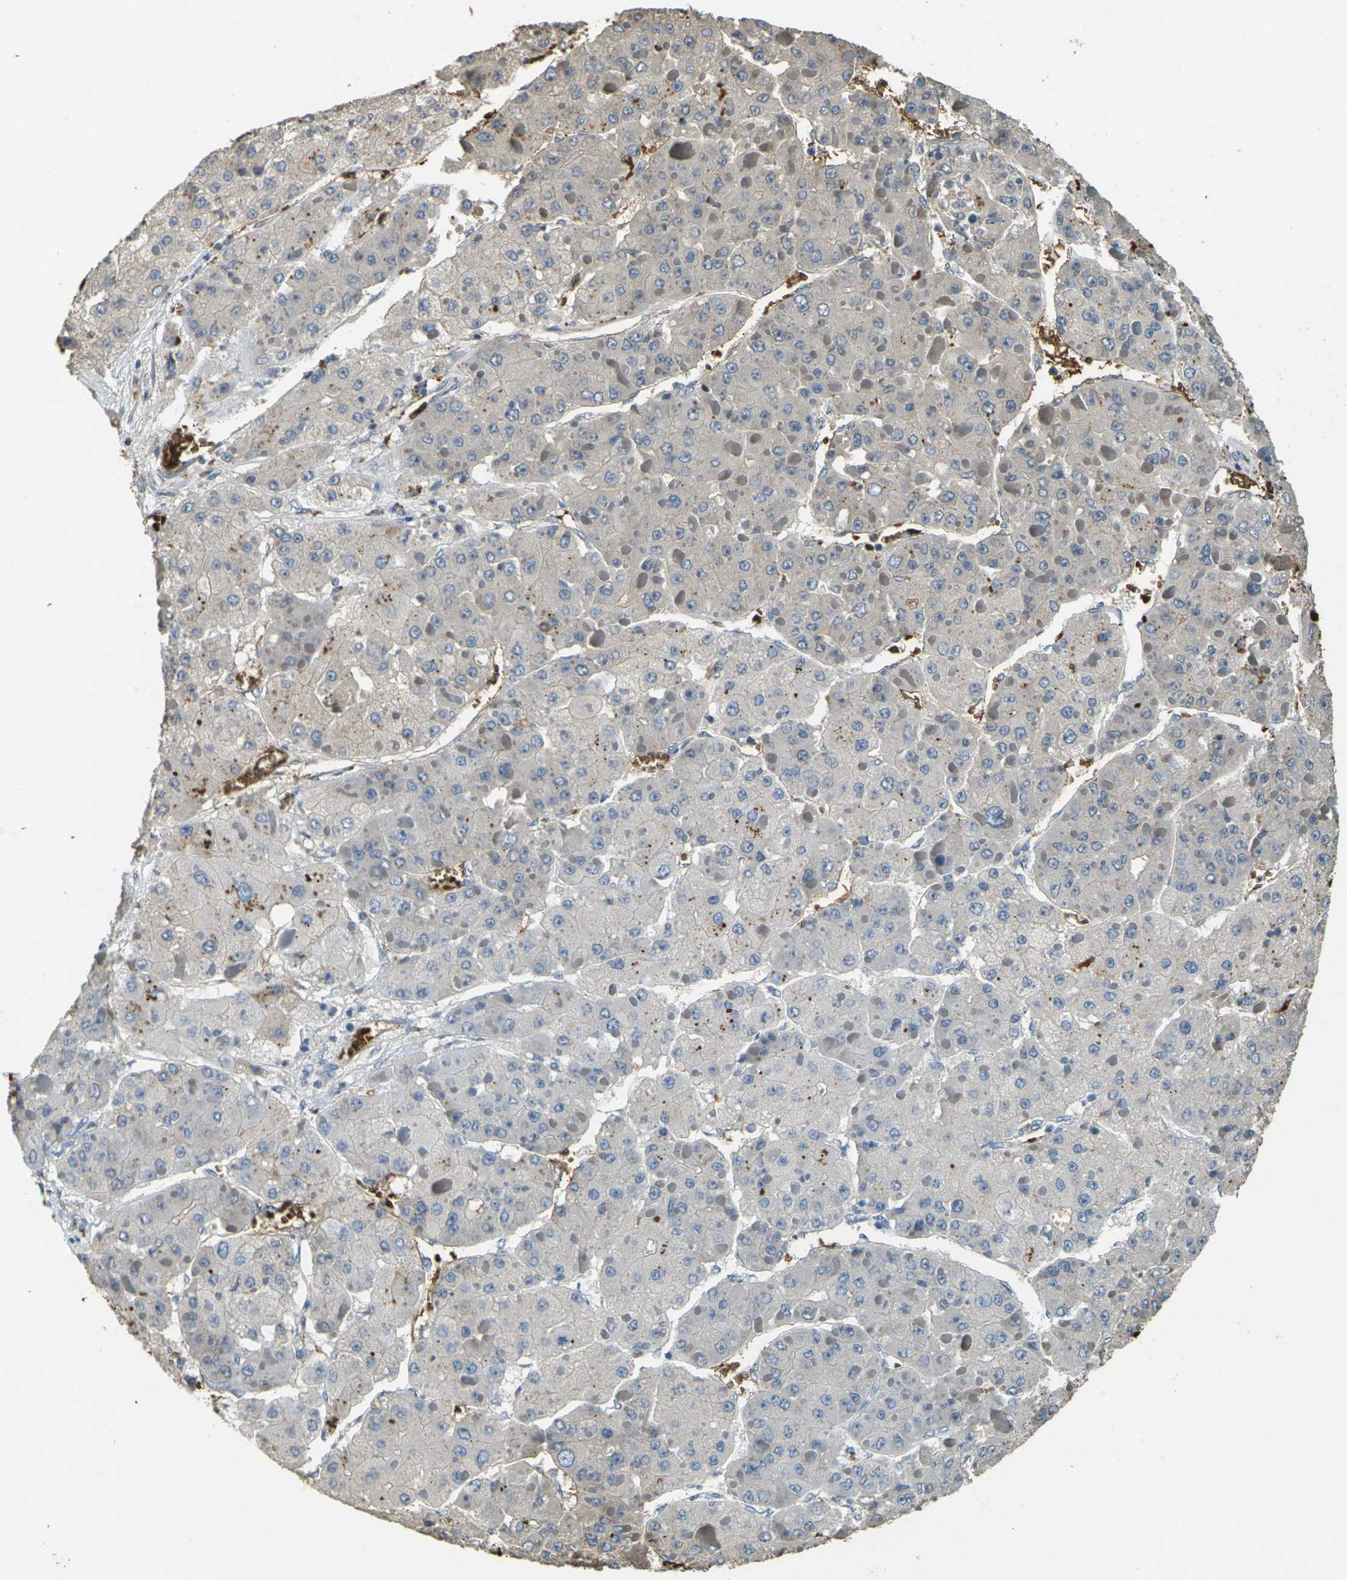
{"staining": {"intensity": "weak", "quantity": ">75%", "location": "cytoplasmic/membranous"}, "tissue": "liver cancer", "cell_type": "Tumor cells", "image_type": "cancer", "snomed": [{"axis": "morphology", "description": "Carcinoma, Hepatocellular, NOS"}, {"axis": "topography", "description": "Liver"}], "caption": "Hepatocellular carcinoma (liver) was stained to show a protein in brown. There is low levels of weak cytoplasmic/membranous positivity in about >75% of tumor cells.", "gene": "HBB", "patient": {"sex": "female", "age": 73}}